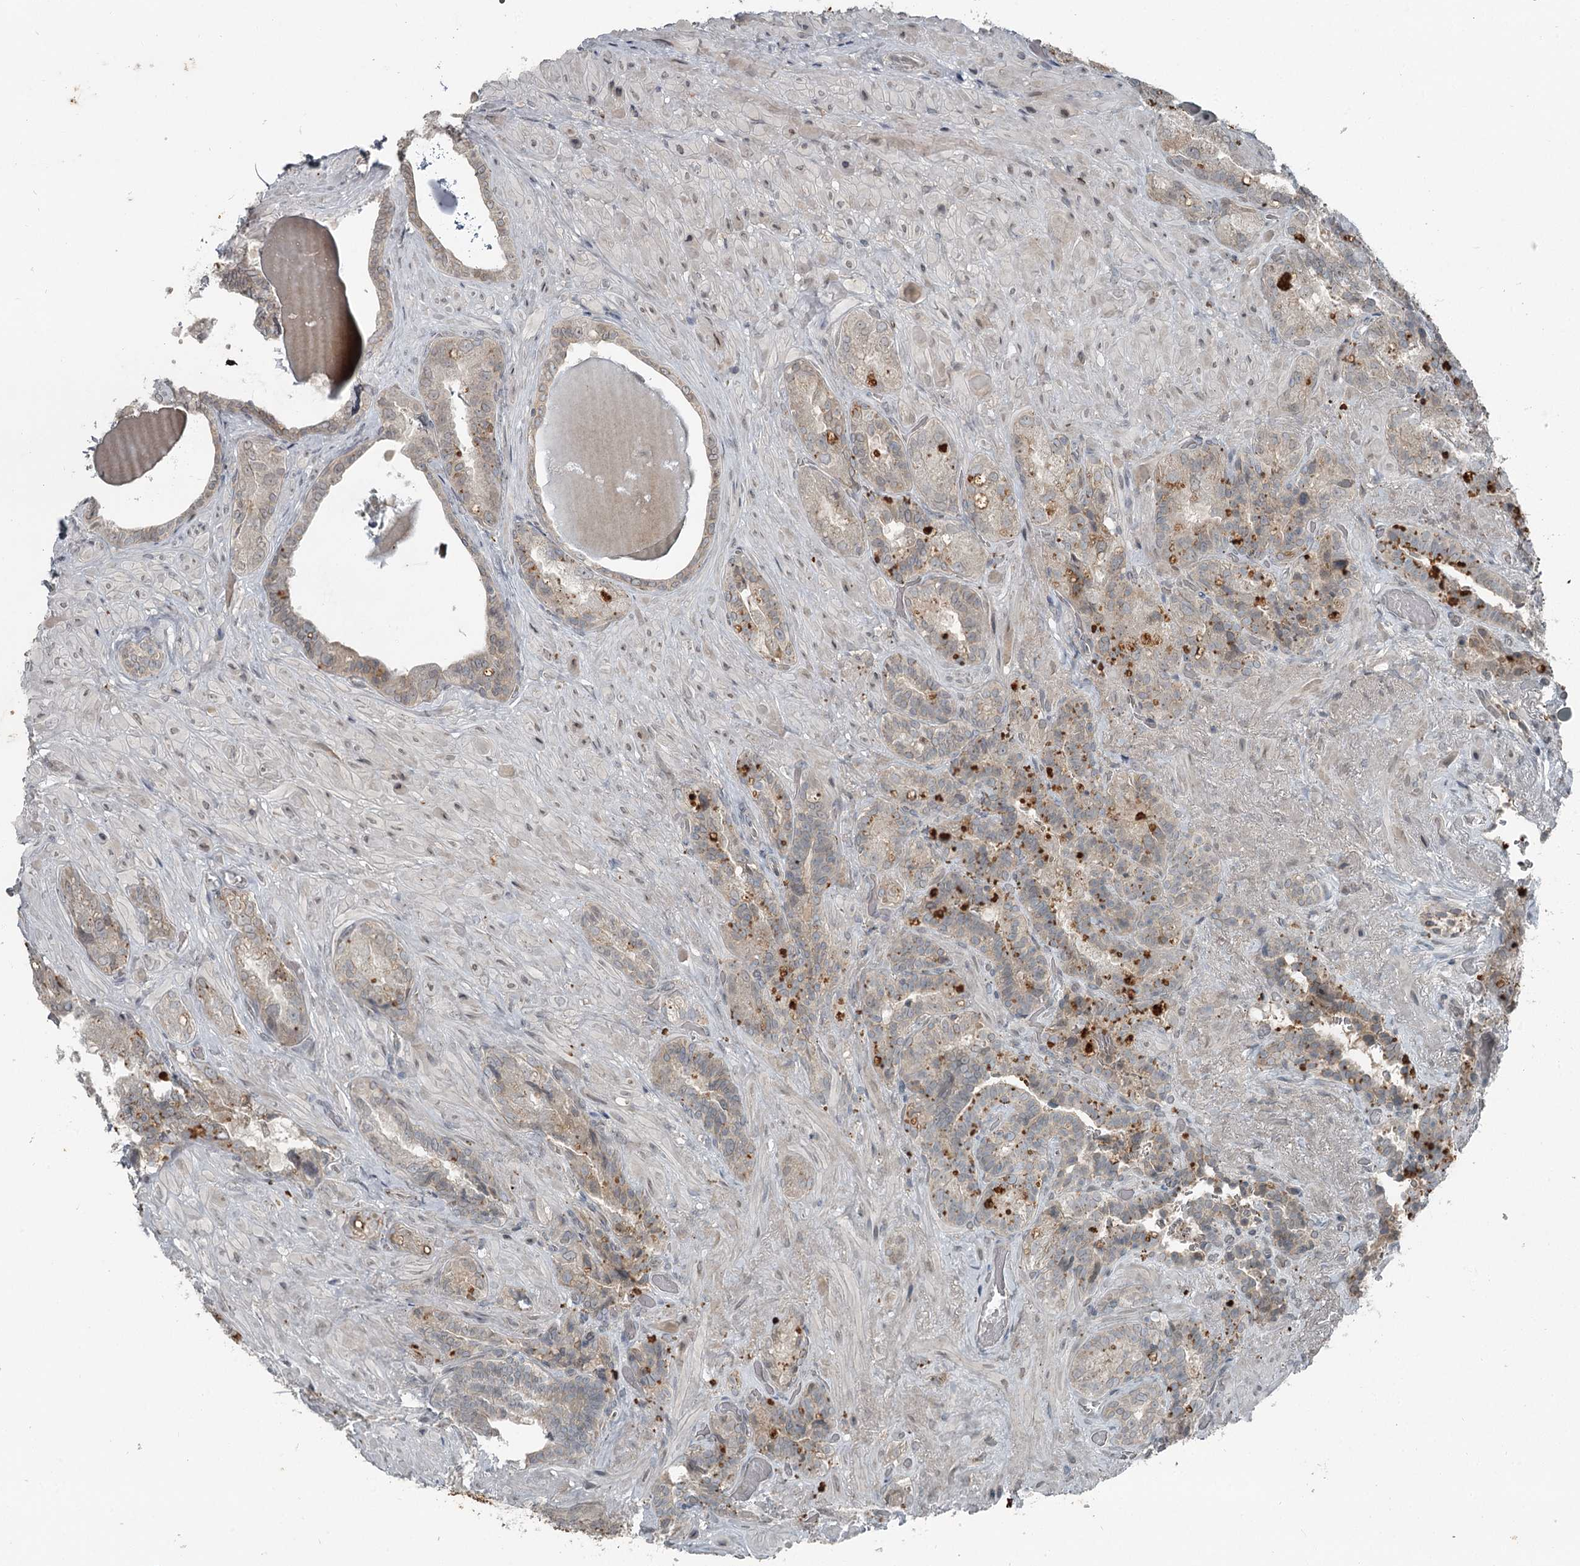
{"staining": {"intensity": "weak", "quantity": "<25%", "location": "cytoplasmic/membranous"}, "tissue": "seminal vesicle", "cell_type": "Glandular cells", "image_type": "normal", "snomed": [{"axis": "morphology", "description": "Normal tissue, NOS"}, {"axis": "topography", "description": "Prostate and seminal vesicle, NOS"}, {"axis": "topography", "description": "Prostate"}, {"axis": "topography", "description": "Seminal veicle"}], "caption": "Image shows no protein staining in glandular cells of benign seminal vesicle. (DAB (3,3'-diaminobenzidine) immunohistochemistry (IHC) visualized using brightfield microscopy, high magnification).", "gene": "SLC39A8", "patient": {"sex": "male", "age": 67}}